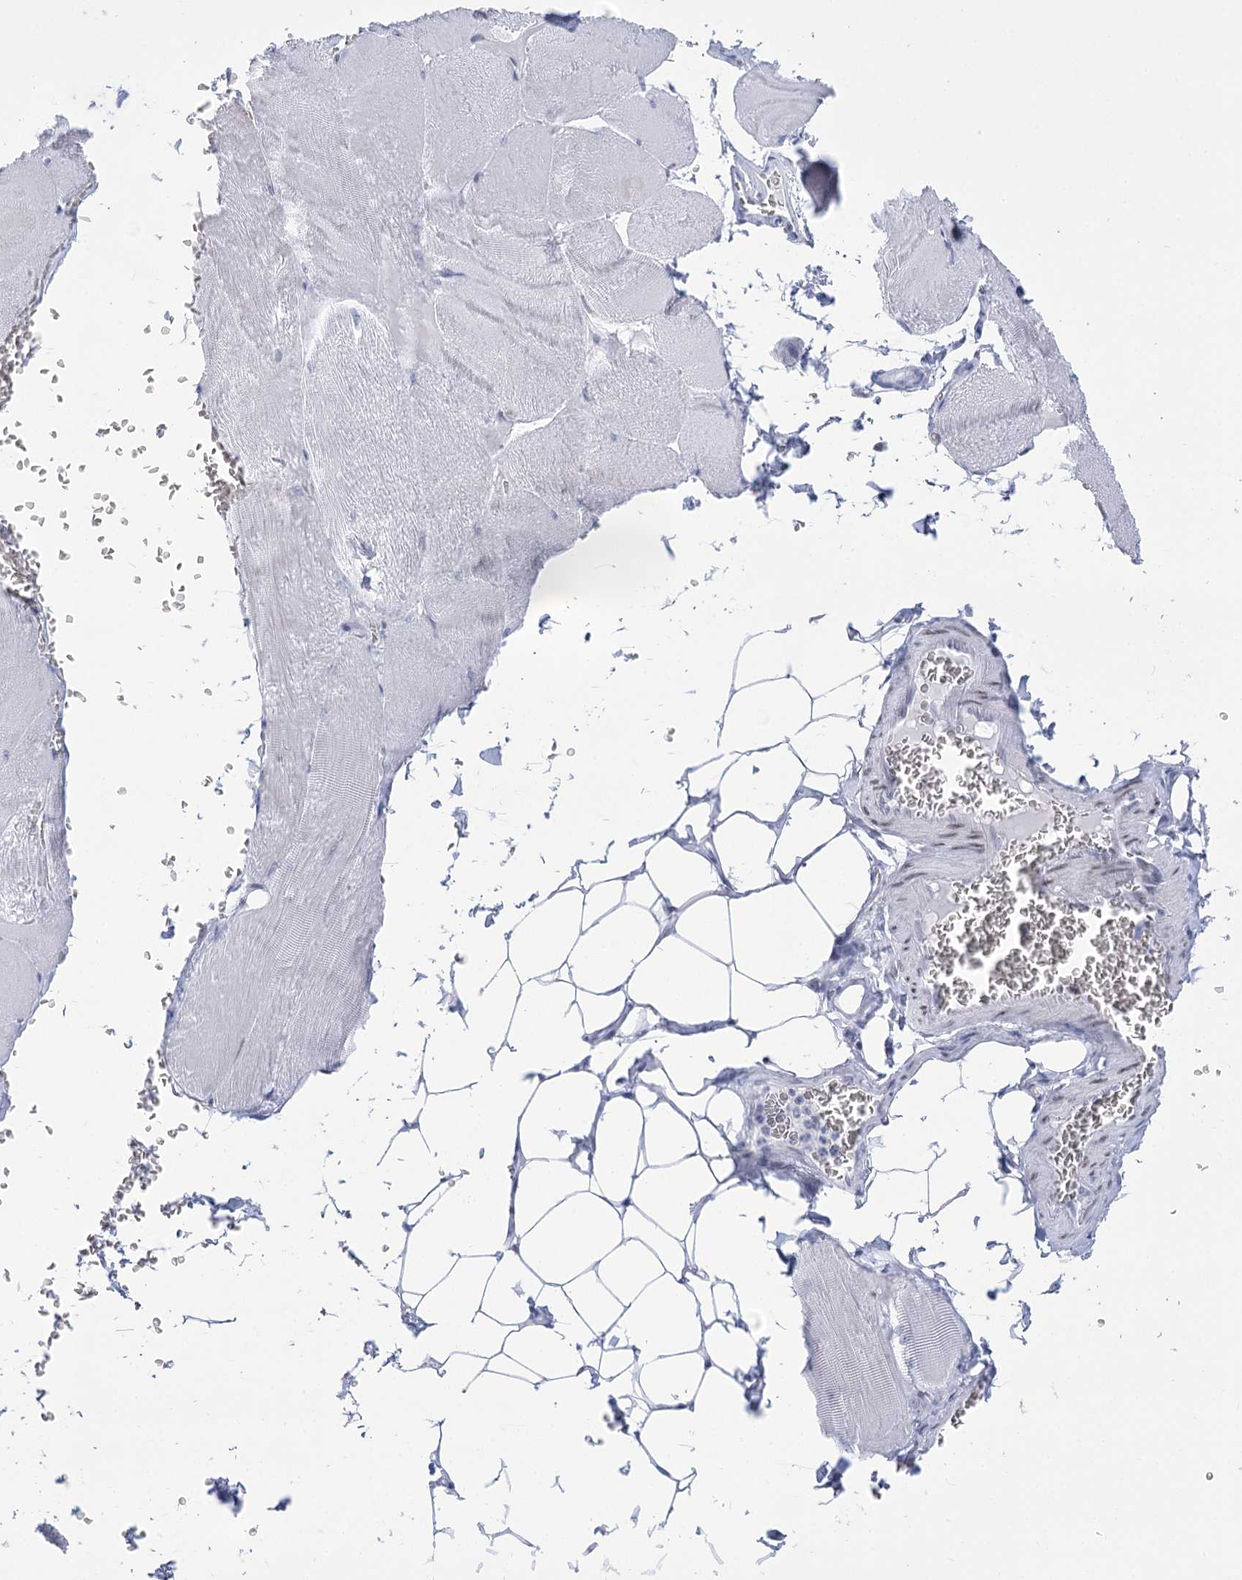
{"staining": {"intensity": "negative", "quantity": "none", "location": "none"}, "tissue": "skeletal muscle", "cell_type": "Myocytes", "image_type": "normal", "snomed": [{"axis": "morphology", "description": "Normal tissue, NOS"}, {"axis": "morphology", "description": "Basal cell carcinoma"}, {"axis": "topography", "description": "Skeletal muscle"}], "caption": "Immunohistochemistry (IHC) micrograph of normal human skeletal muscle stained for a protein (brown), which displays no positivity in myocytes.", "gene": "HORMAD1", "patient": {"sex": "female", "age": 64}}